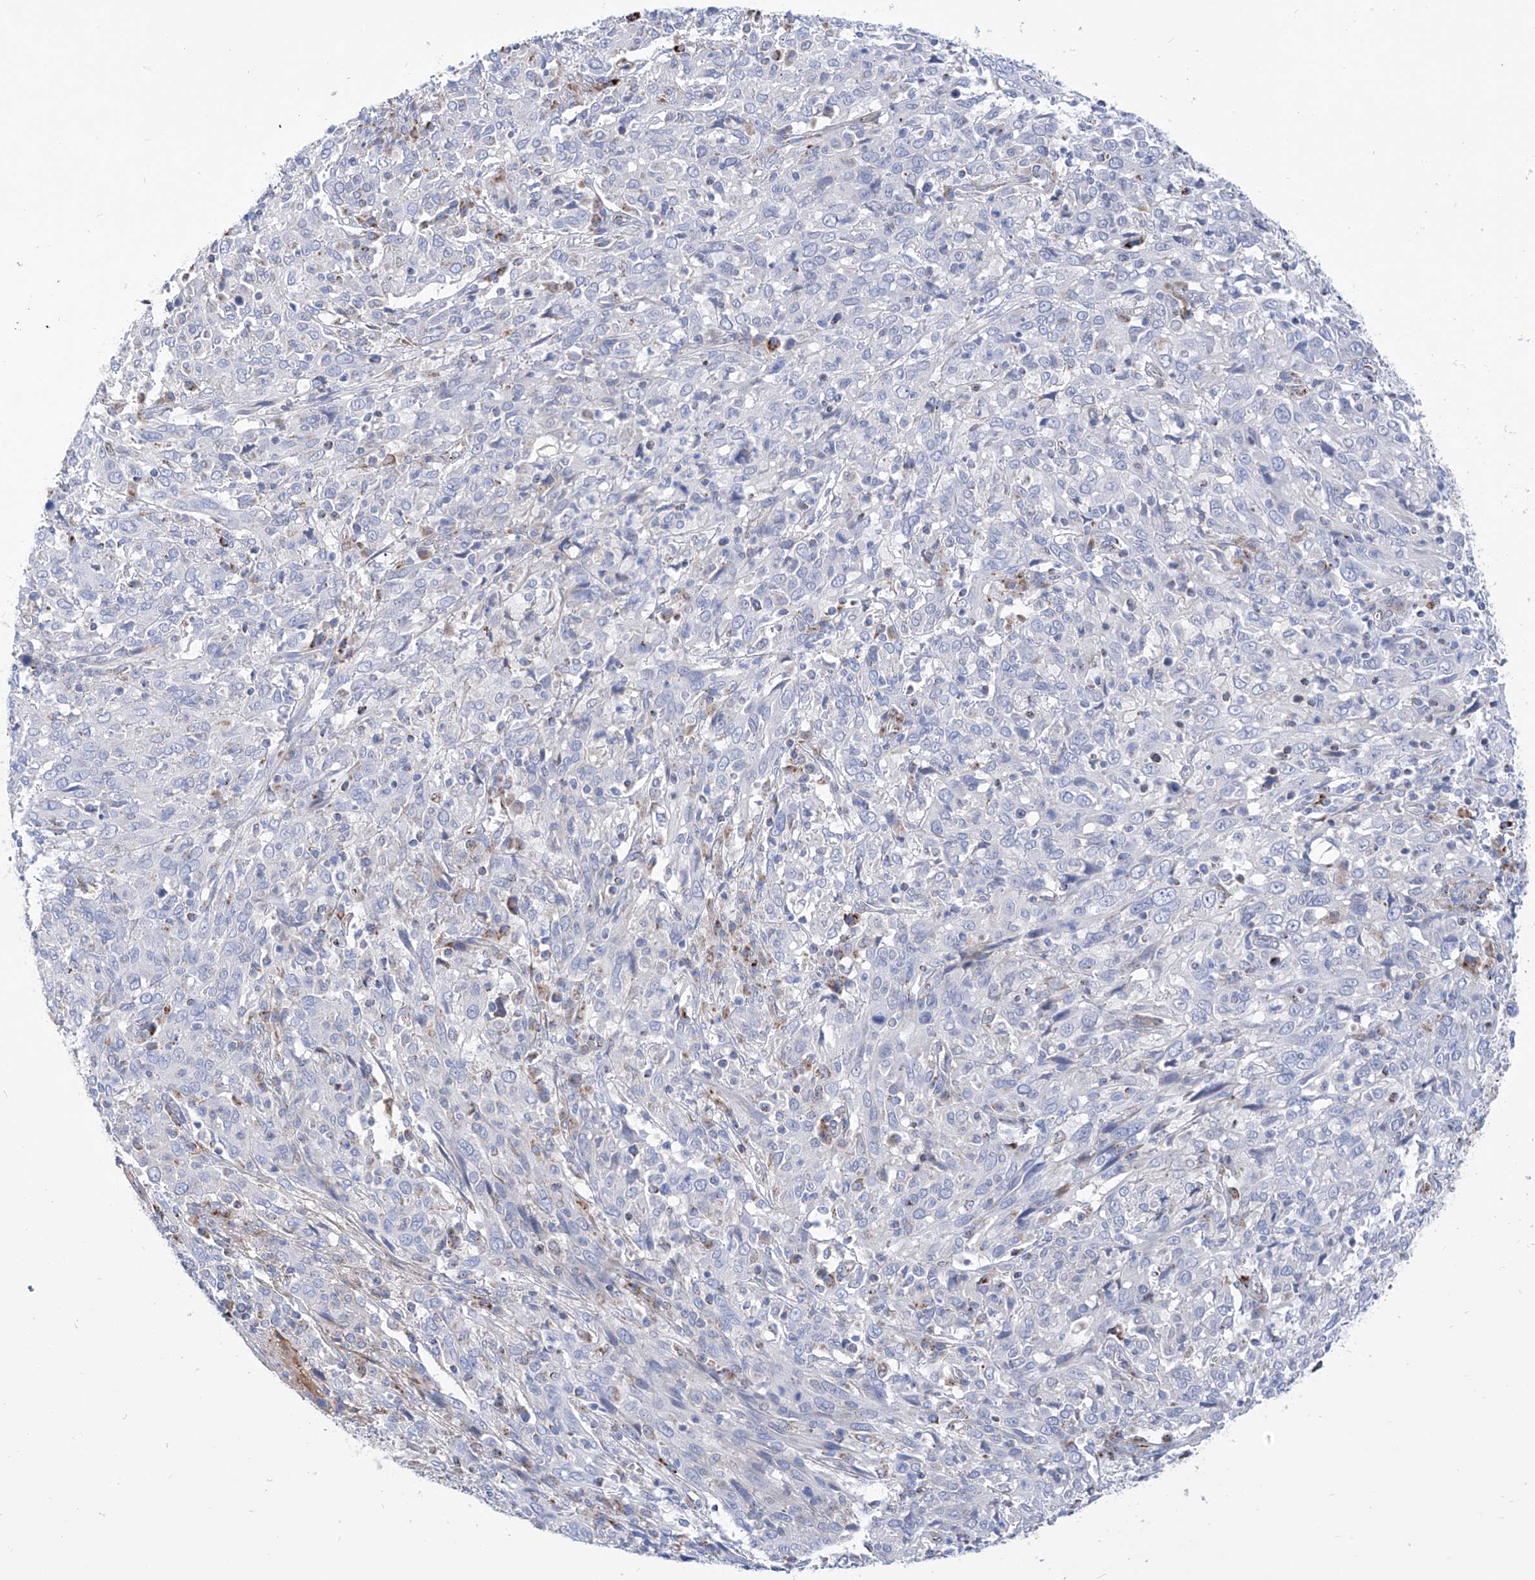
{"staining": {"intensity": "negative", "quantity": "none", "location": "none"}, "tissue": "cervical cancer", "cell_type": "Tumor cells", "image_type": "cancer", "snomed": [{"axis": "morphology", "description": "Squamous cell carcinoma, NOS"}, {"axis": "topography", "description": "Cervix"}], "caption": "High magnification brightfield microscopy of squamous cell carcinoma (cervical) stained with DAB (brown) and counterstained with hematoxylin (blue): tumor cells show no significant staining.", "gene": "SRBD1", "patient": {"sex": "female", "age": 46}}